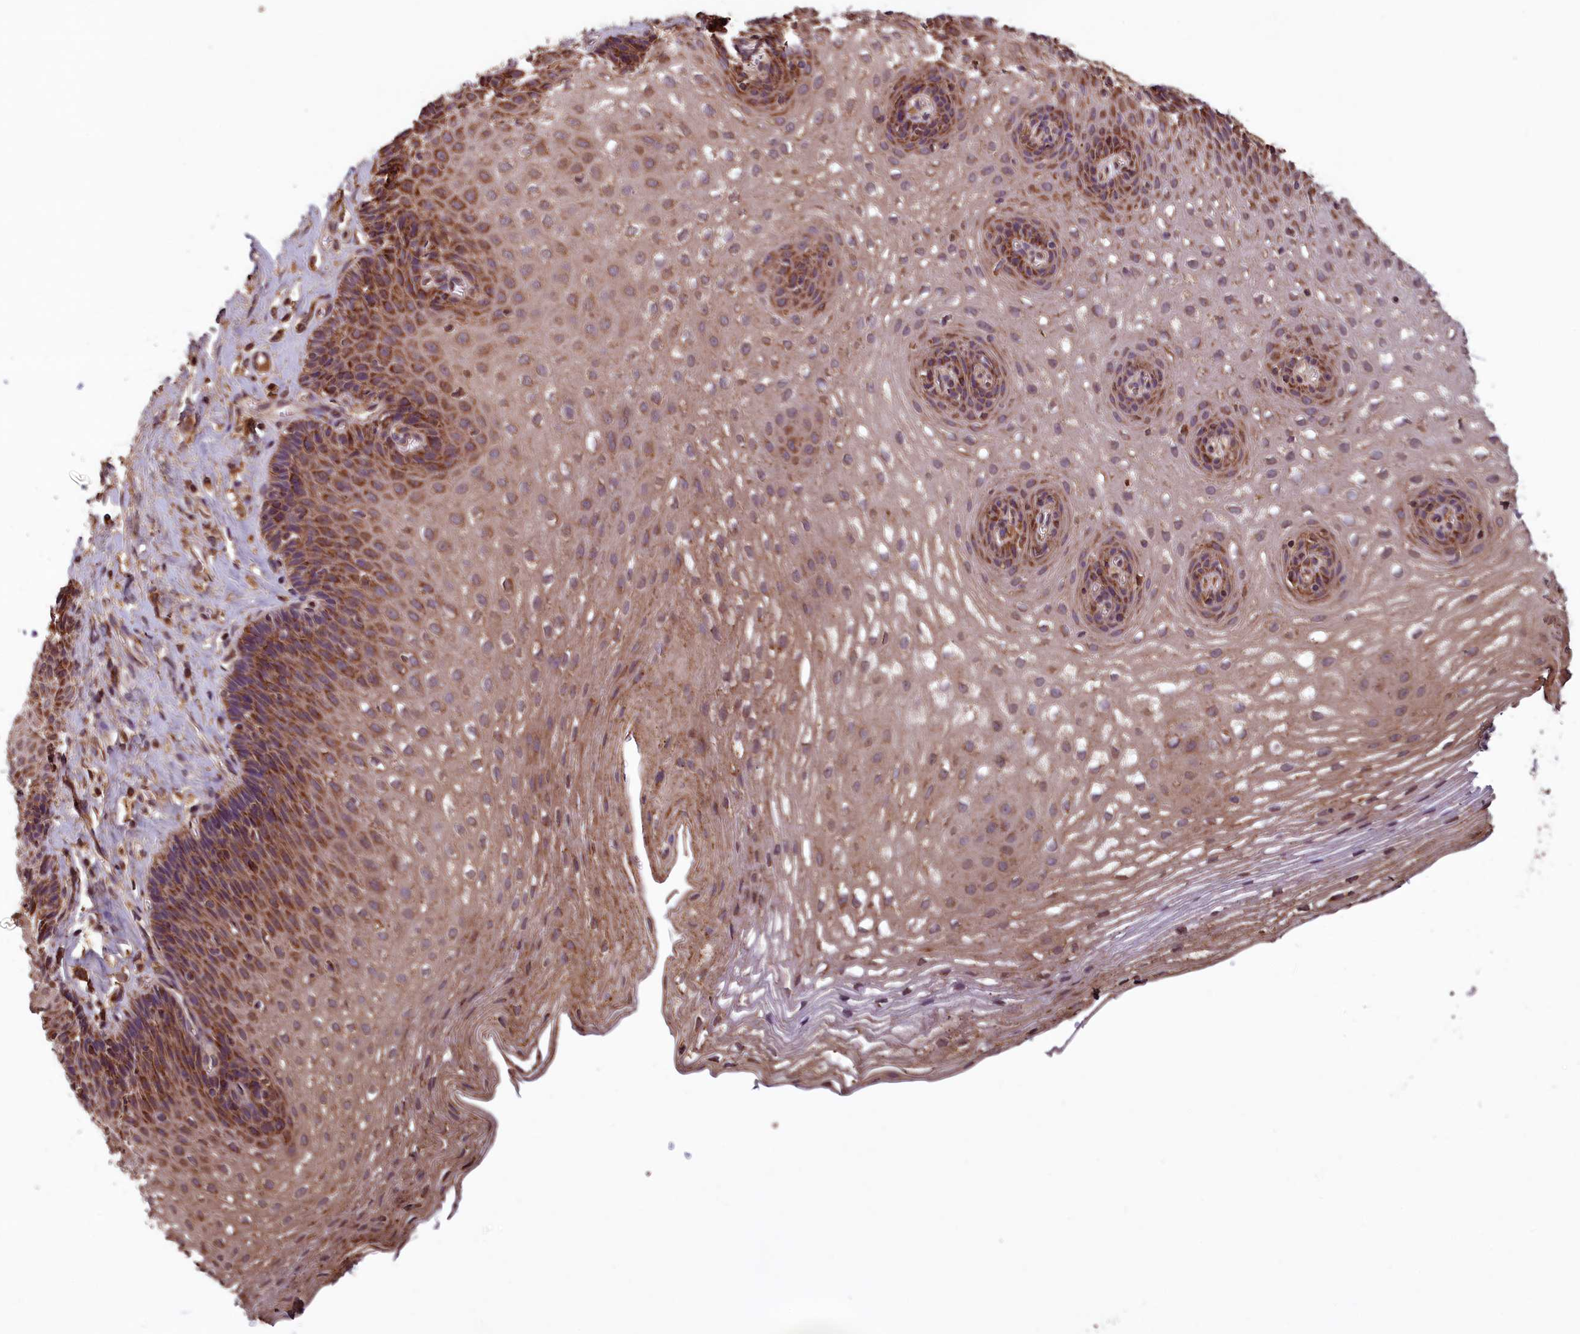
{"staining": {"intensity": "strong", "quantity": "25%-75%", "location": "cytoplasmic/membranous"}, "tissue": "esophagus", "cell_type": "Squamous epithelial cells", "image_type": "normal", "snomed": [{"axis": "morphology", "description": "Normal tissue, NOS"}, {"axis": "topography", "description": "Esophagus"}], "caption": "DAB immunohistochemical staining of benign human esophagus reveals strong cytoplasmic/membranous protein expression in approximately 25%-75% of squamous epithelial cells. (Stains: DAB (3,3'-diaminobenzidine) in brown, nuclei in blue, Microscopy: brightfield microscopy at high magnification).", "gene": "CCDC15", "patient": {"sex": "female", "age": 66}}